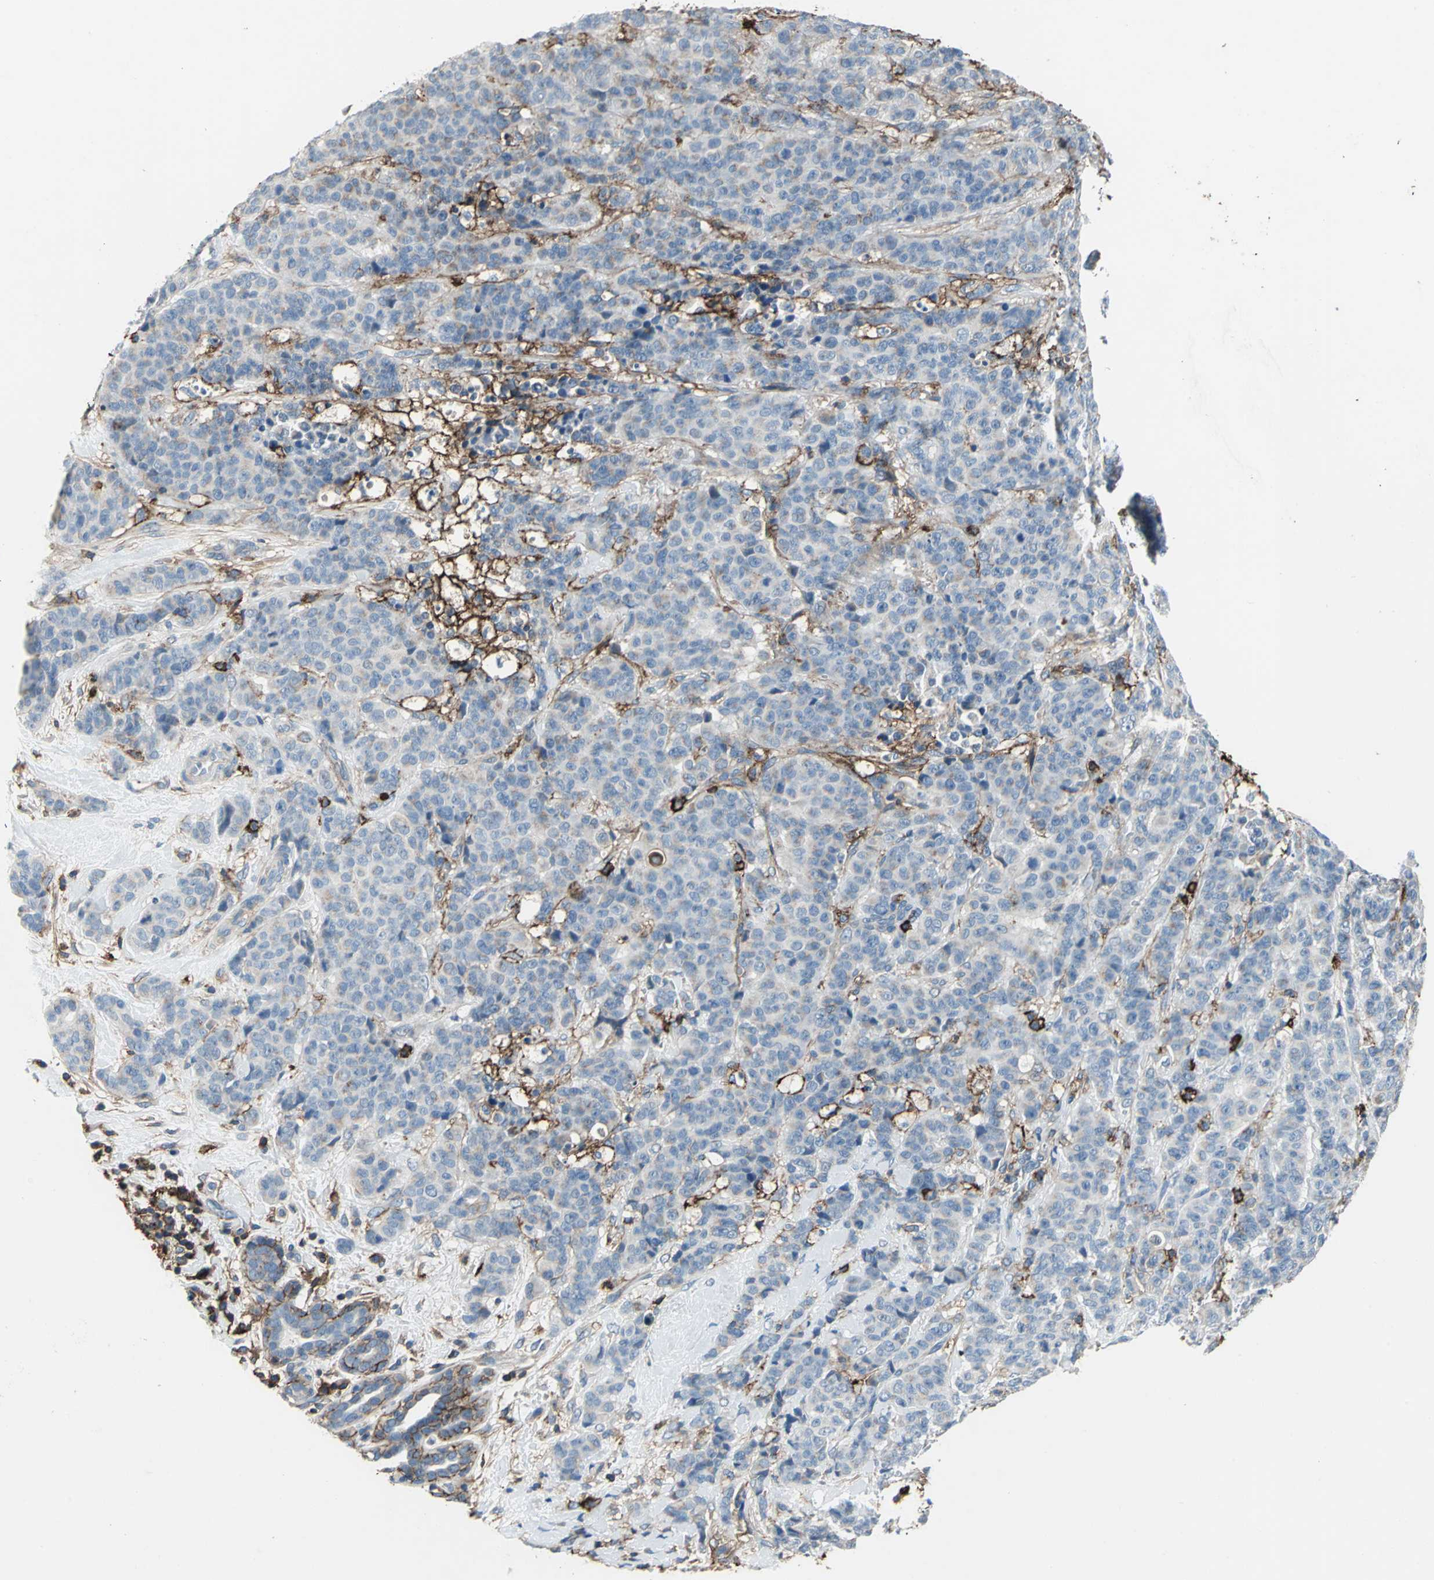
{"staining": {"intensity": "weak", "quantity": "<25%", "location": "cytoplasmic/membranous"}, "tissue": "breast cancer", "cell_type": "Tumor cells", "image_type": "cancer", "snomed": [{"axis": "morphology", "description": "Duct carcinoma"}, {"axis": "topography", "description": "Breast"}], "caption": "Immunohistochemical staining of human breast cancer exhibits no significant staining in tumor cells. (DAB immunohistochemistry (IHC) visualized using brightfield microscopy, high magnification).", "gene": "CD44", "patient": {"sex": "female", "age": 40}}